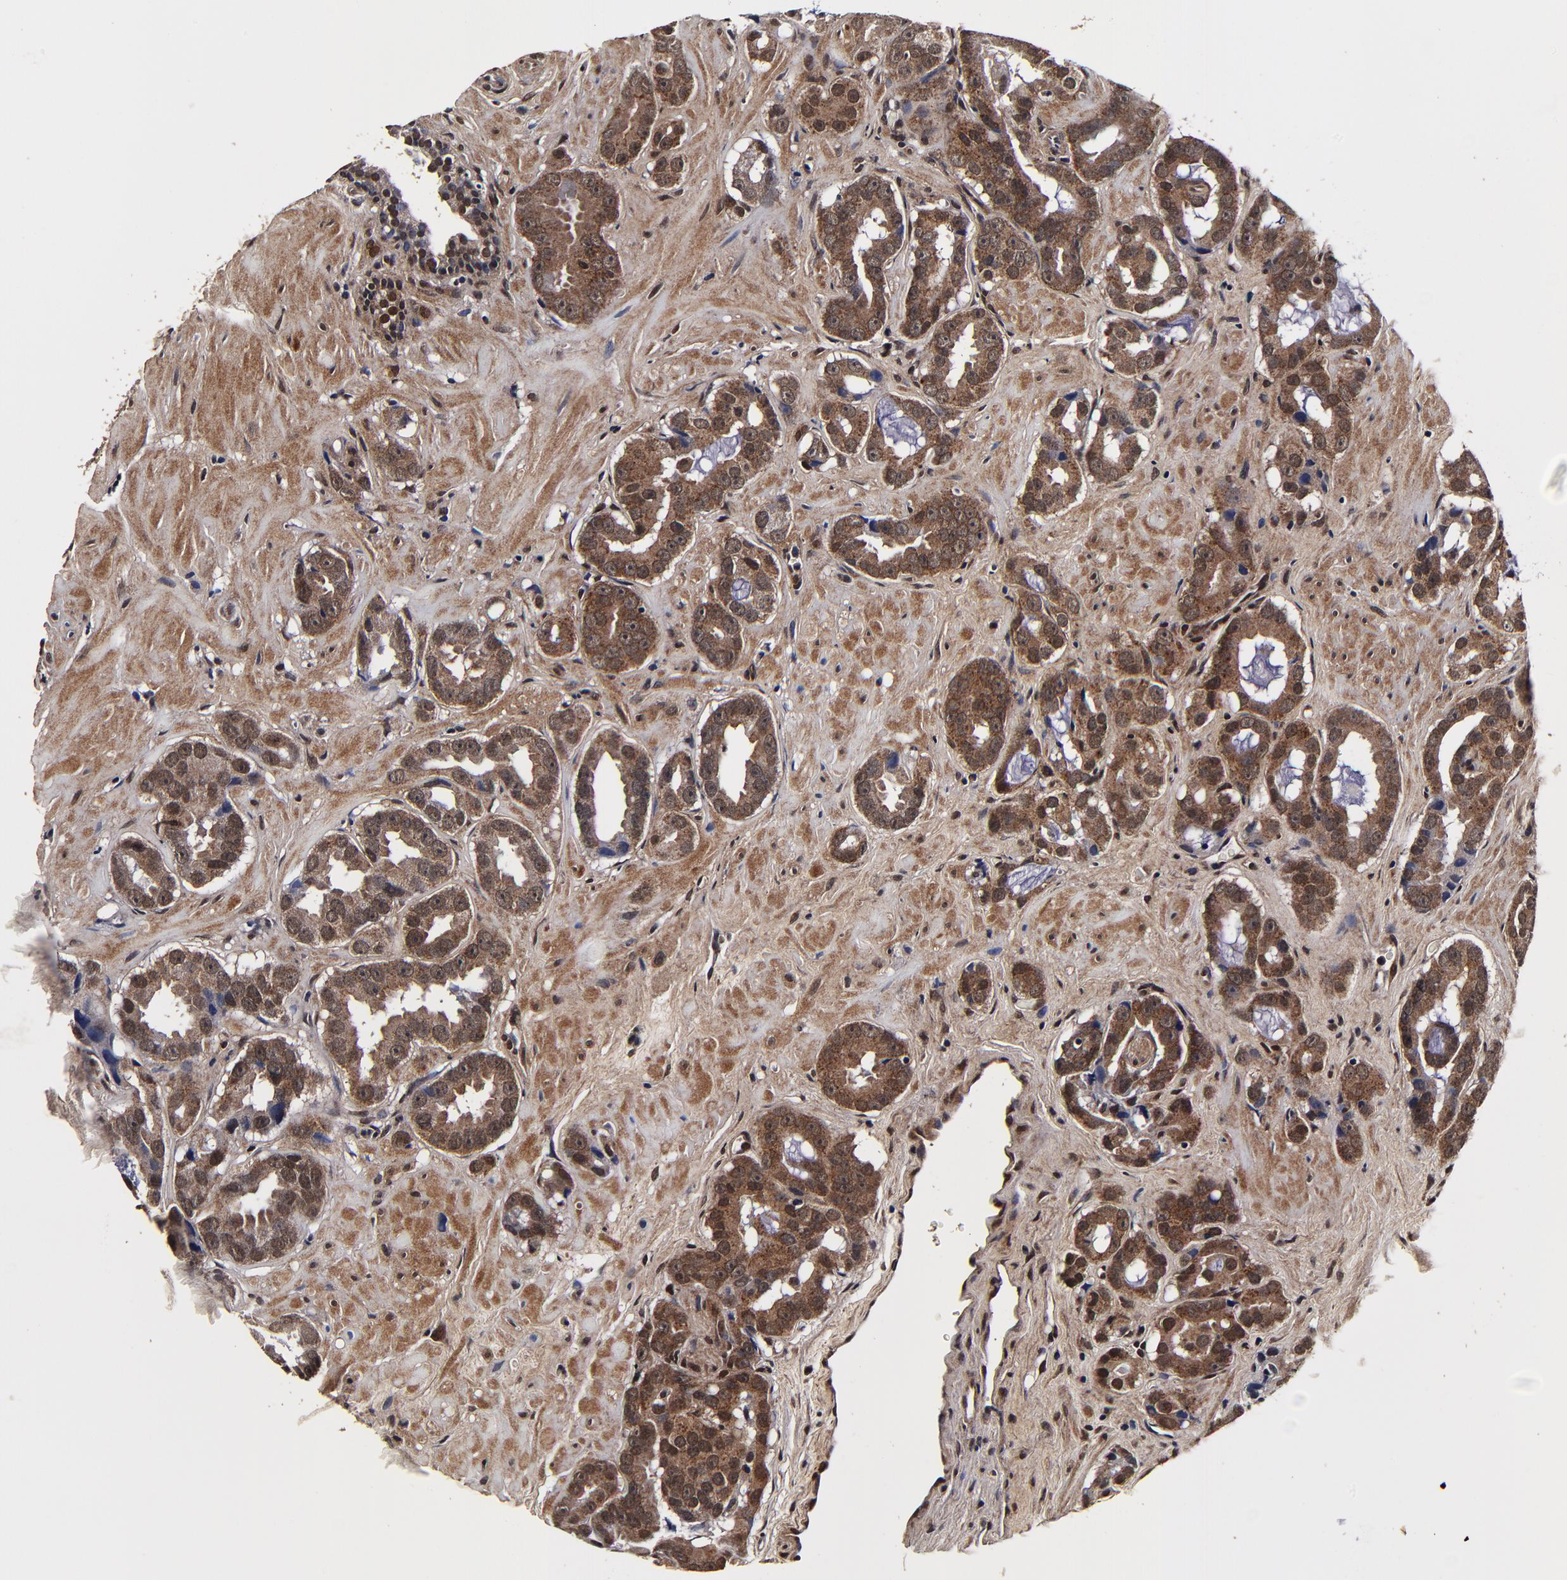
{"staining": {"intensity": "moderate", "quantity": ">75%", "location": "cytoplasmic/membranous,nuclear"}, "tissue": "prostate cancer", "cell_type": "Tumor cells", "image_type": "cancer", "snomed": [{"axis": "morphology", "description": "Adenocarcinoma, Low grade"}, {"axis": "topography", "description": "Prostate"}], "caption": "There is medium levels of moderate cytoplasmic/membranous and nuclear positivity in tumor cells of prostate cancer, as demonstrated by immunohistochemical staining (brown color).", "gene": "MMP15", "patient": {"sex": "male", "age": 59}}